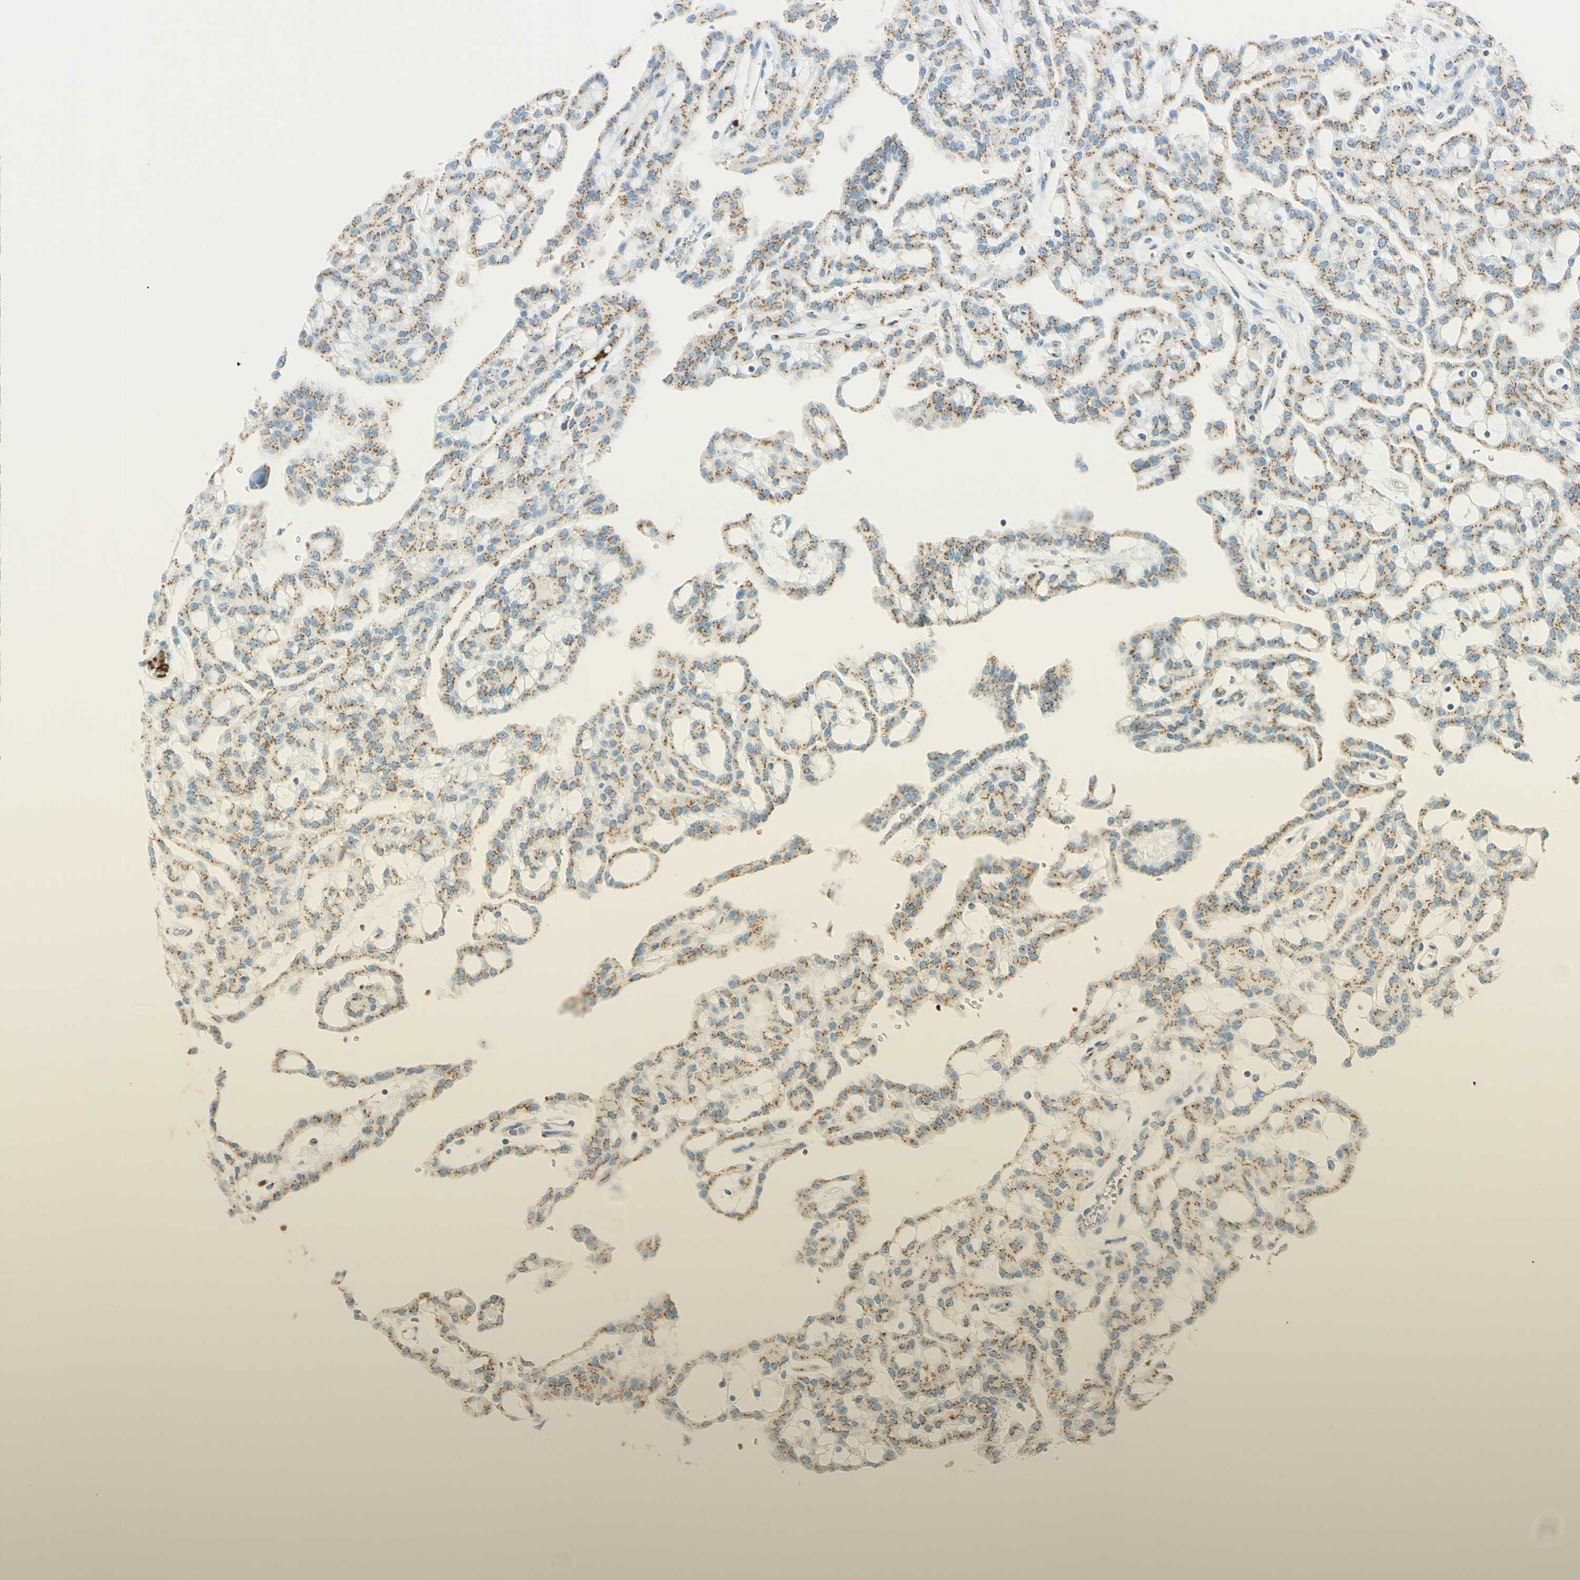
{"staining": {"intensity": "moderate", "quantity": ">75%", "location": "cytoplasmic/membranous"}, "tissue": "renal cancer", "cell_type": "Tumor cells", "image_type": "cancer", "snomed": [{"axis": "morphology", "description": "Adenocarcinoma, NOS"}, {"axis": "topography", "description": "Kidney"}], "caption": "Brown immunohistochemical staining in human renal cancer (adenocarcinoma) displays moderate cytoplasmic/membranous staining in approximately >75% of tumor cells.", "gene": "GOLGB1", "patient": {"sex": "male", "age": 63}}